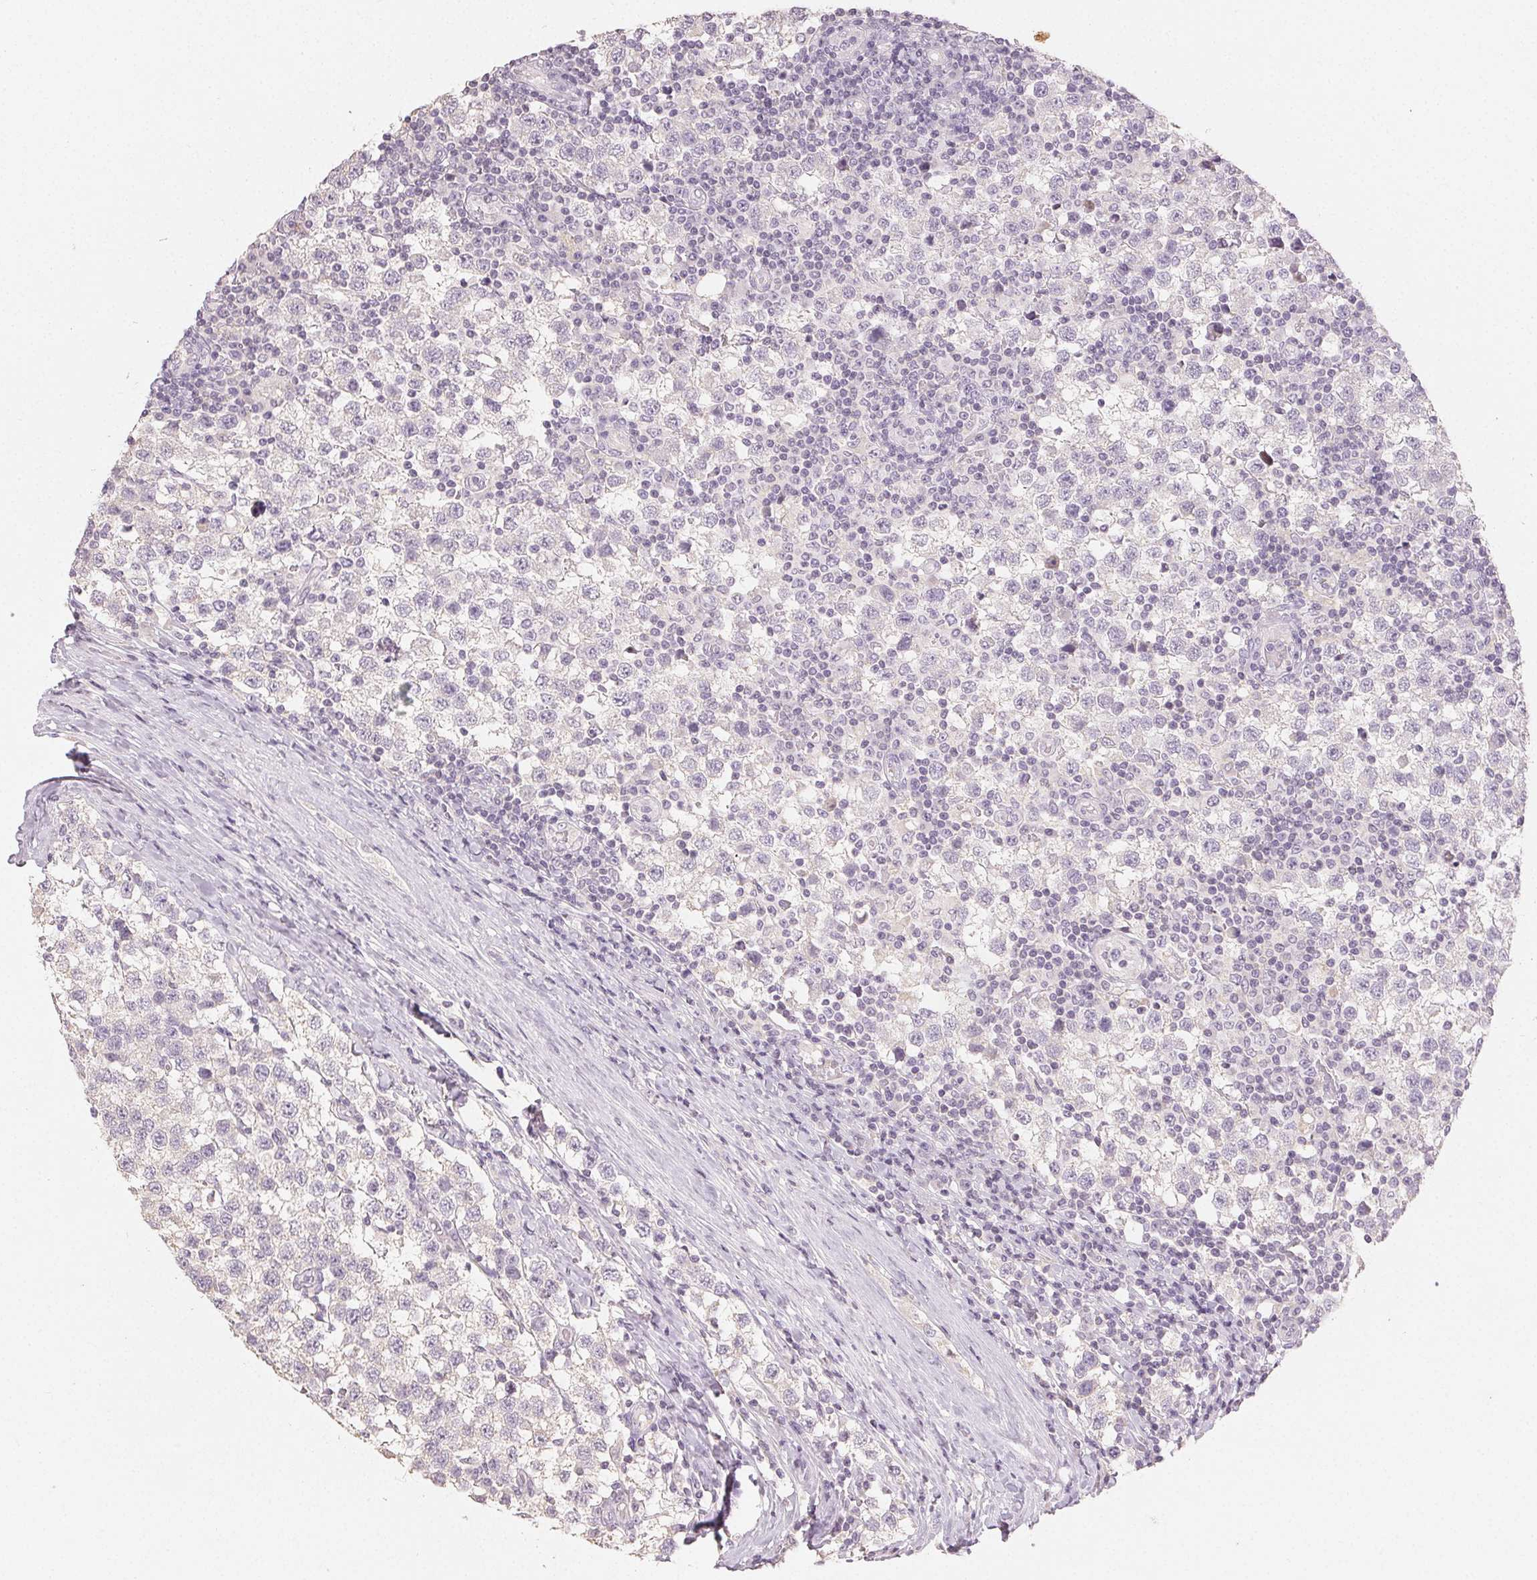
{"staining": {"intensity": "negative", "quantity": "none", "location": "none"}, "tissue": "testis cancer", "cell_type": "Tumor cells", "image_type": "cancer", "snomed": [{"axis": "morphology", "description": "Seminoma, NOS"}, {"axis": "topography", "description": "Testis"}], "caption": "An image of human seminoma (testis) is negative for staining in tumor cells.", "gene": "LVRN", "patient": {"sex": "male", "age": 34}}